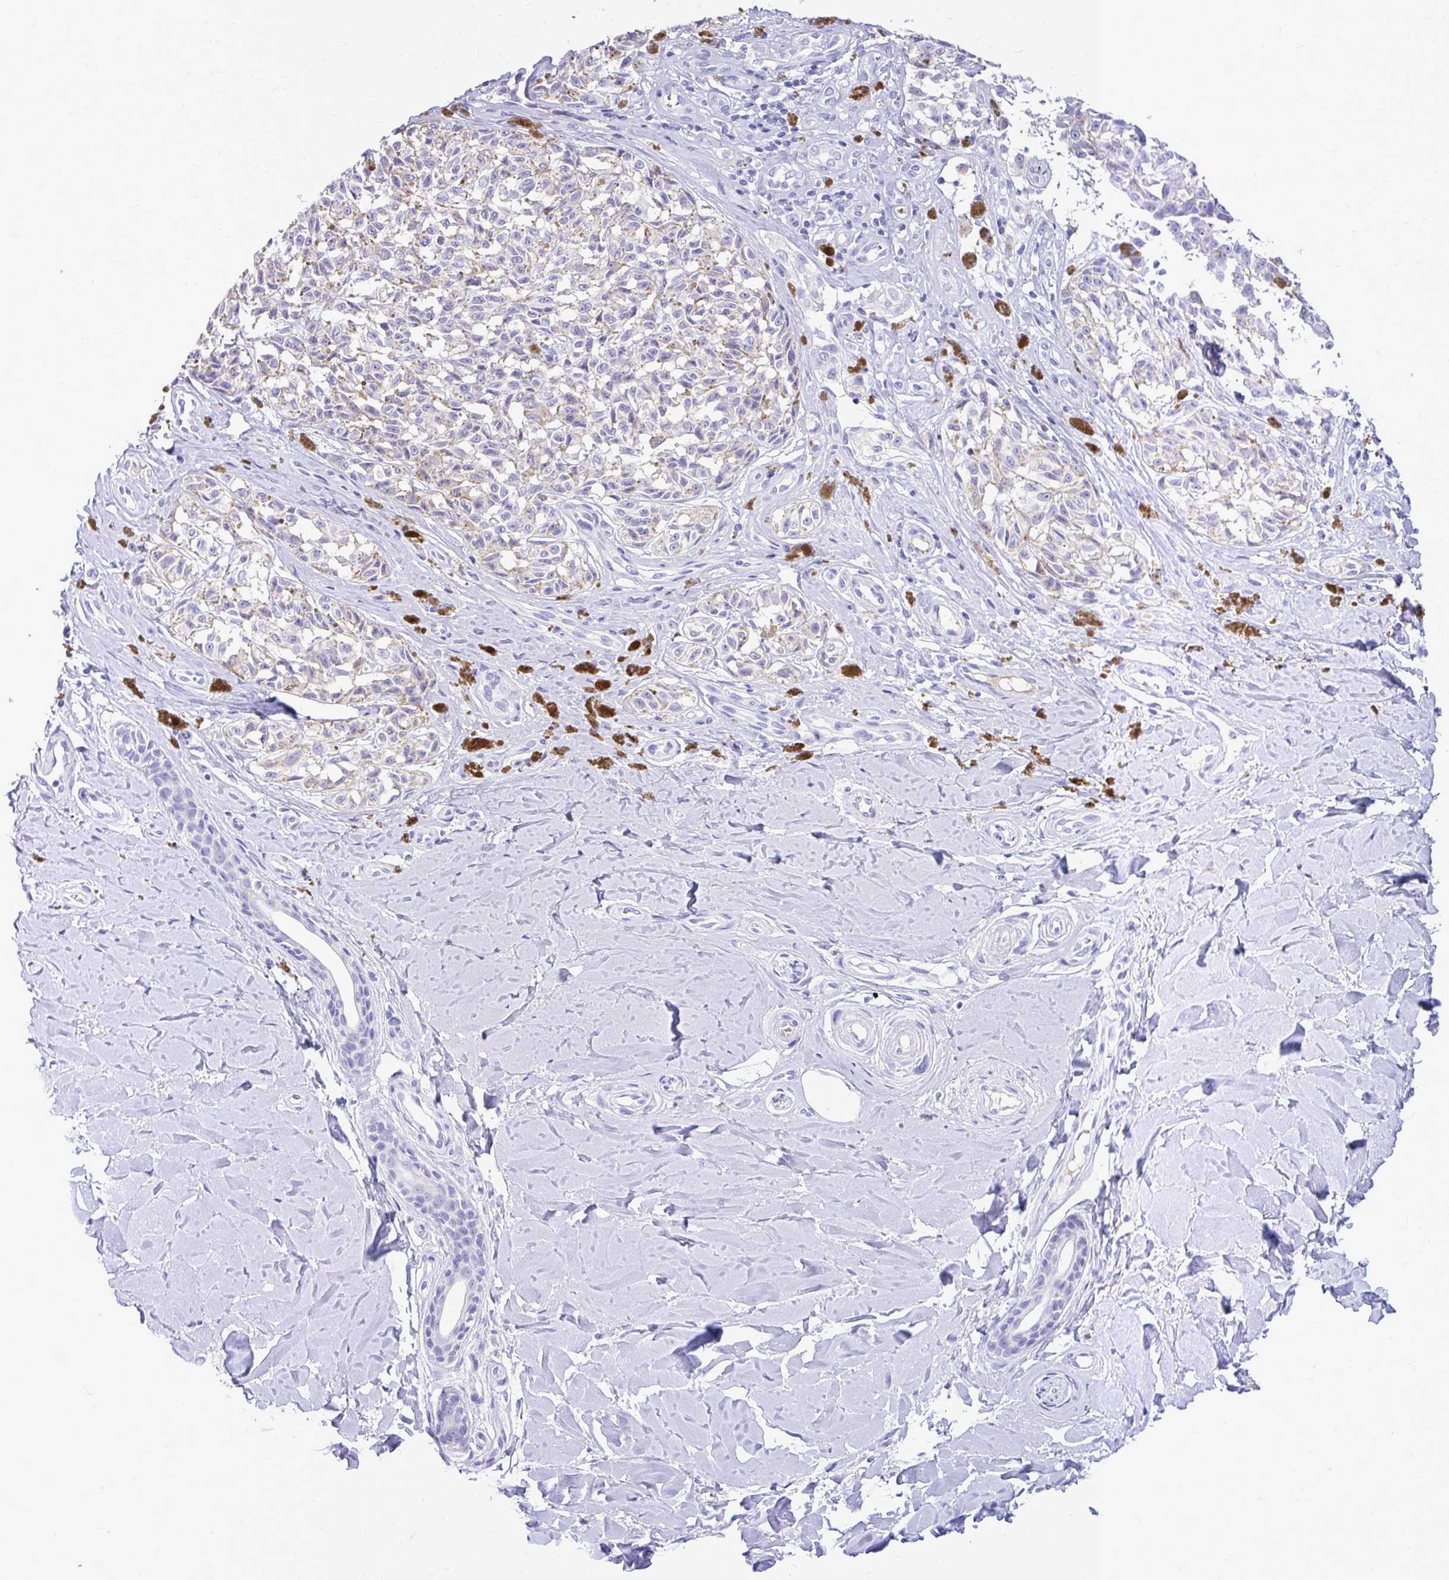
{"staining": {"intensity": "negative", "quantity": "none", "location": "none"}, "tissue": "melanoma", "cell_type": "Tumor cells", "image_type": "cancer", "snomed": [{"axis": "morphology", "description": "Malignant melanoma, NOS"}, {"axis": "topography", "description": "Skin"}], "caption": "A micrograph of malignant melanoma stained for a protein reveals no brown staining in tumor cells.", "gene": "MAP1LC3A", "patient": {"sex": "female", "age": 65}}